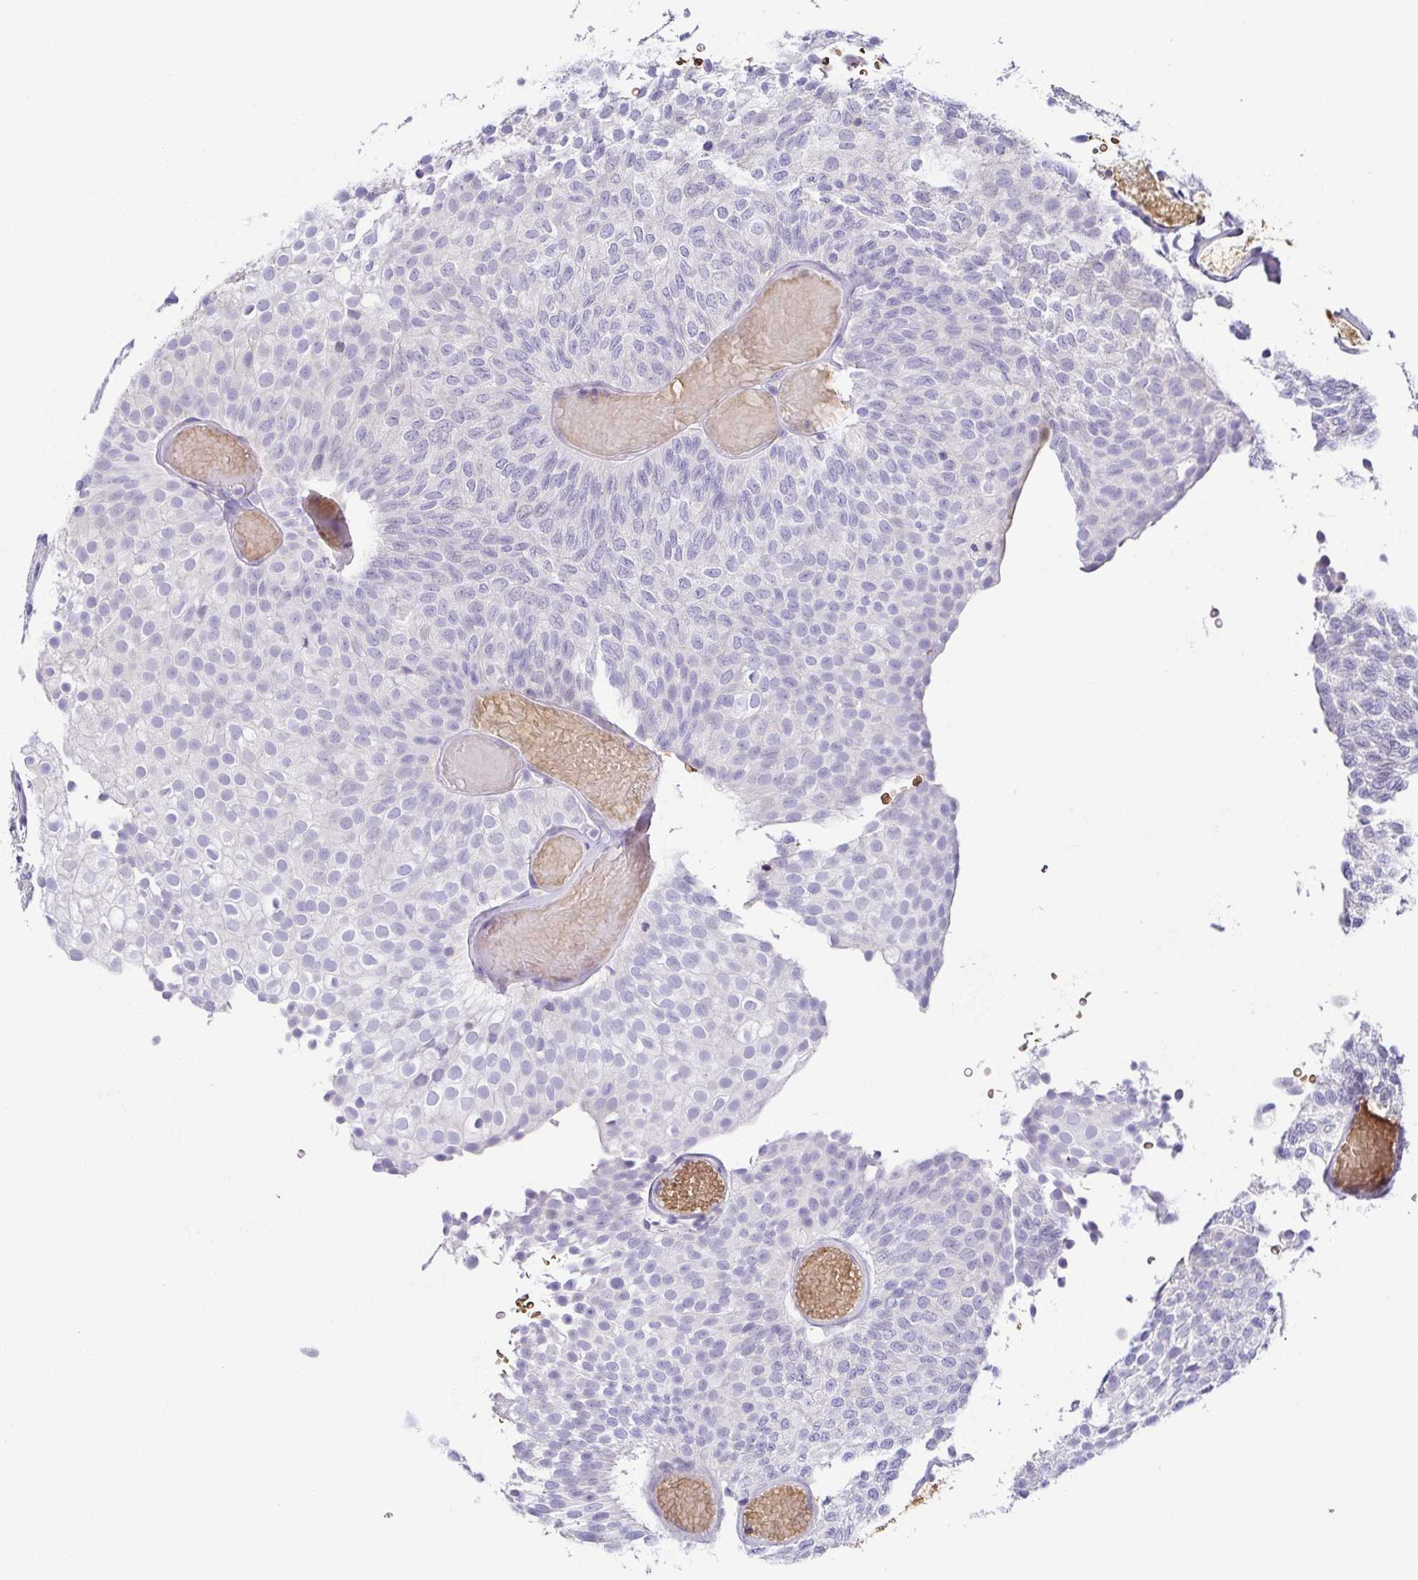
{"staining": {"intensity": "negative", "quantity": "none", "location": "none"}, "tissue": "urothelial cancer", "cell_type": "Tumor cells", "image_type": "cancer", "snomed": [{"axis": "morphology", "description": "Urothelial carcinoma, Low grade"}, {"axis": "topography", "description": "Urinary bladder"}], "caption": "Tumor cells are negative for protein expression in human urothelial cancer.", "gene": "FAM162B", "patient": {"sex": "male", "age": 78}}